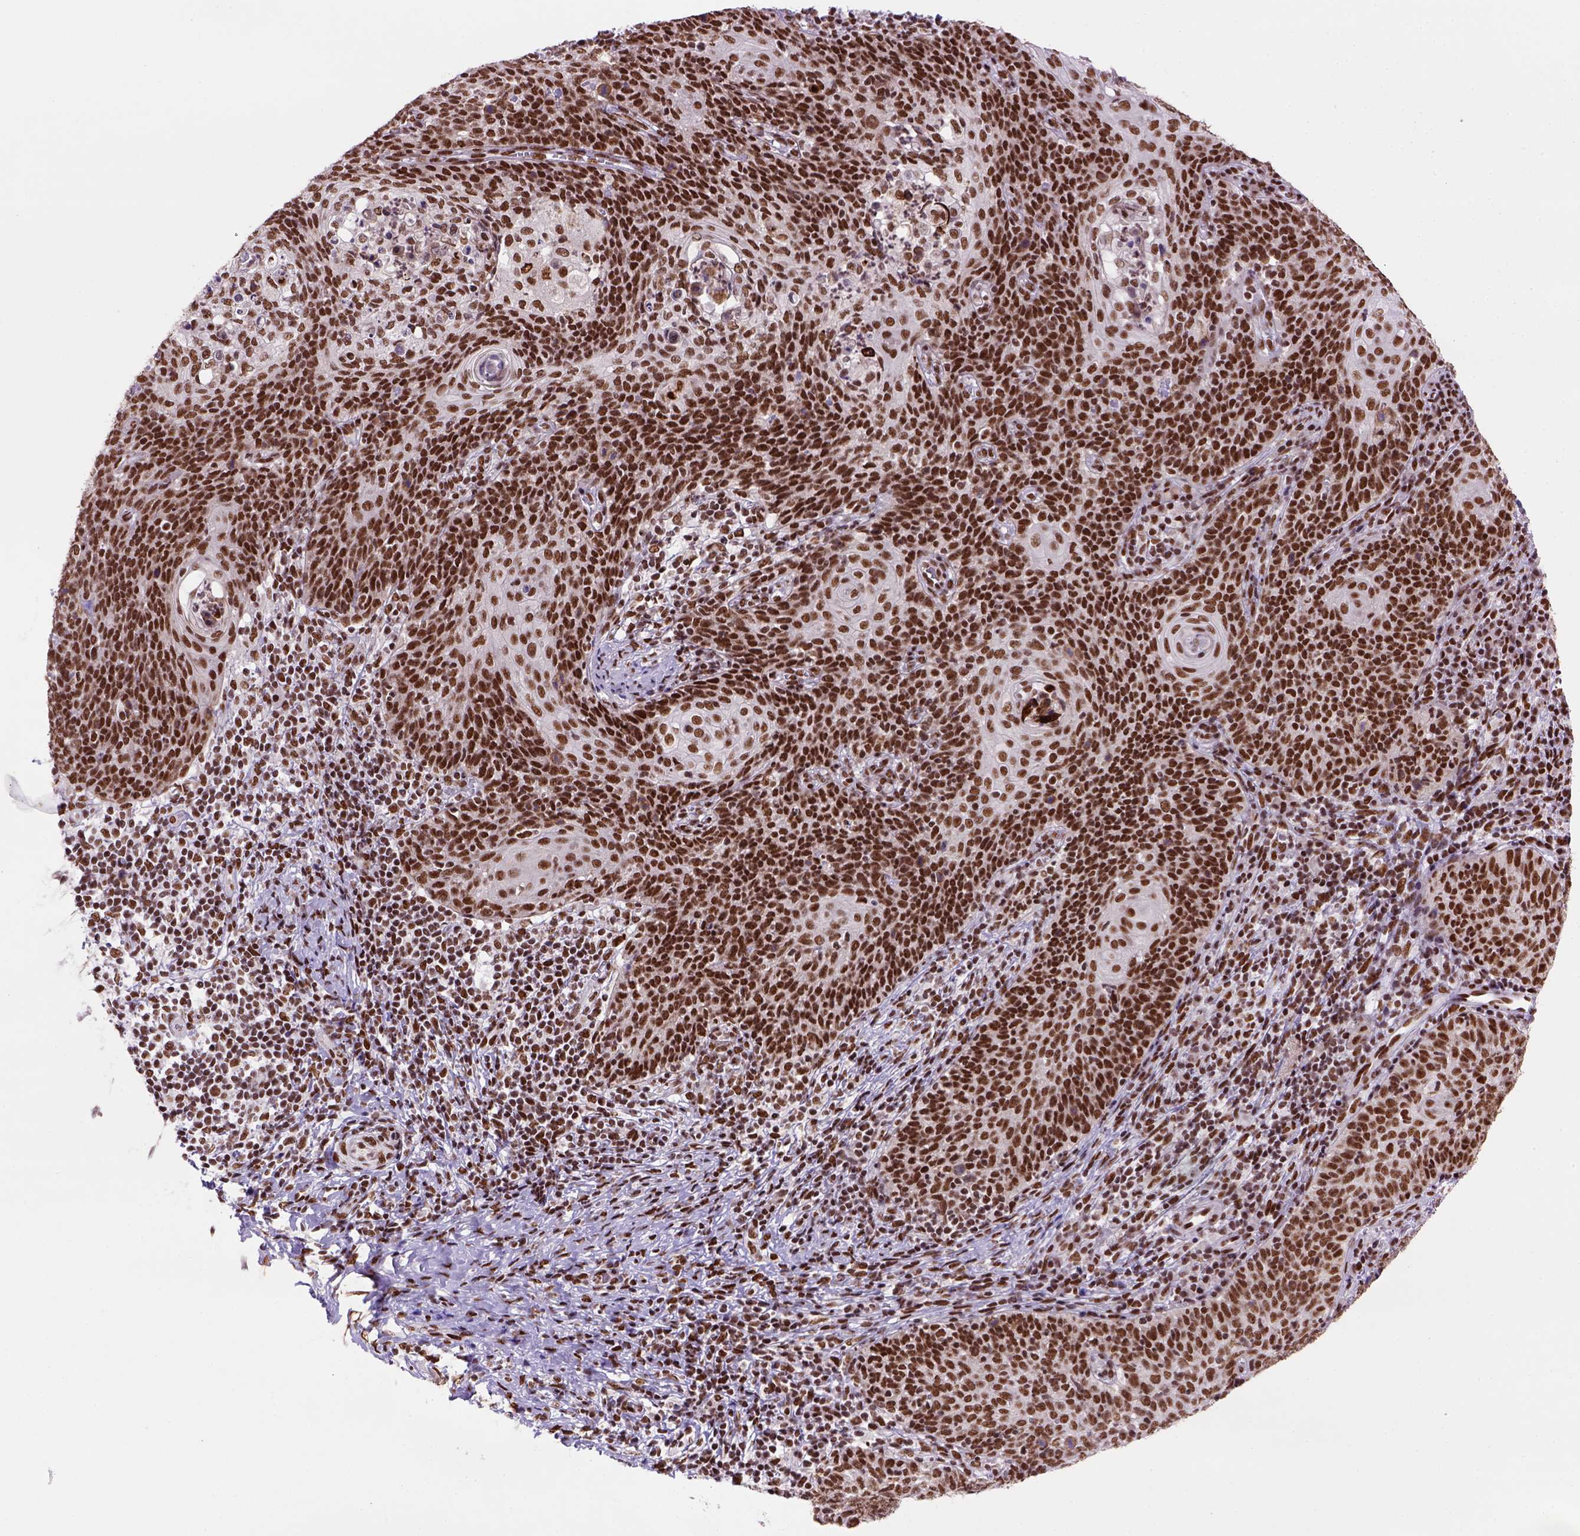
{"staining": {"intensity": "strong", "quantity": ">75%", "location": "nuclear"}, "tissue": "cervical cancer", "cell_type": "Tumor cells", "image_type": "cancer", "snomed": [{"axis": "morphology", "description": "Normal tissue, NOS"}, {"axis": "morphology", "description": "Squamous cell carcinoma, NOS"}, {"axis": "topography", "description": "Cervix"}], "caption": "Protein expression analysis of human squamous cell carcinoma (cervical) reveals strong nuclear expression in approximately >75% of tumor cells.", "gene": "NSMCE2", "patient": {"sex": "female", "age": 39}}